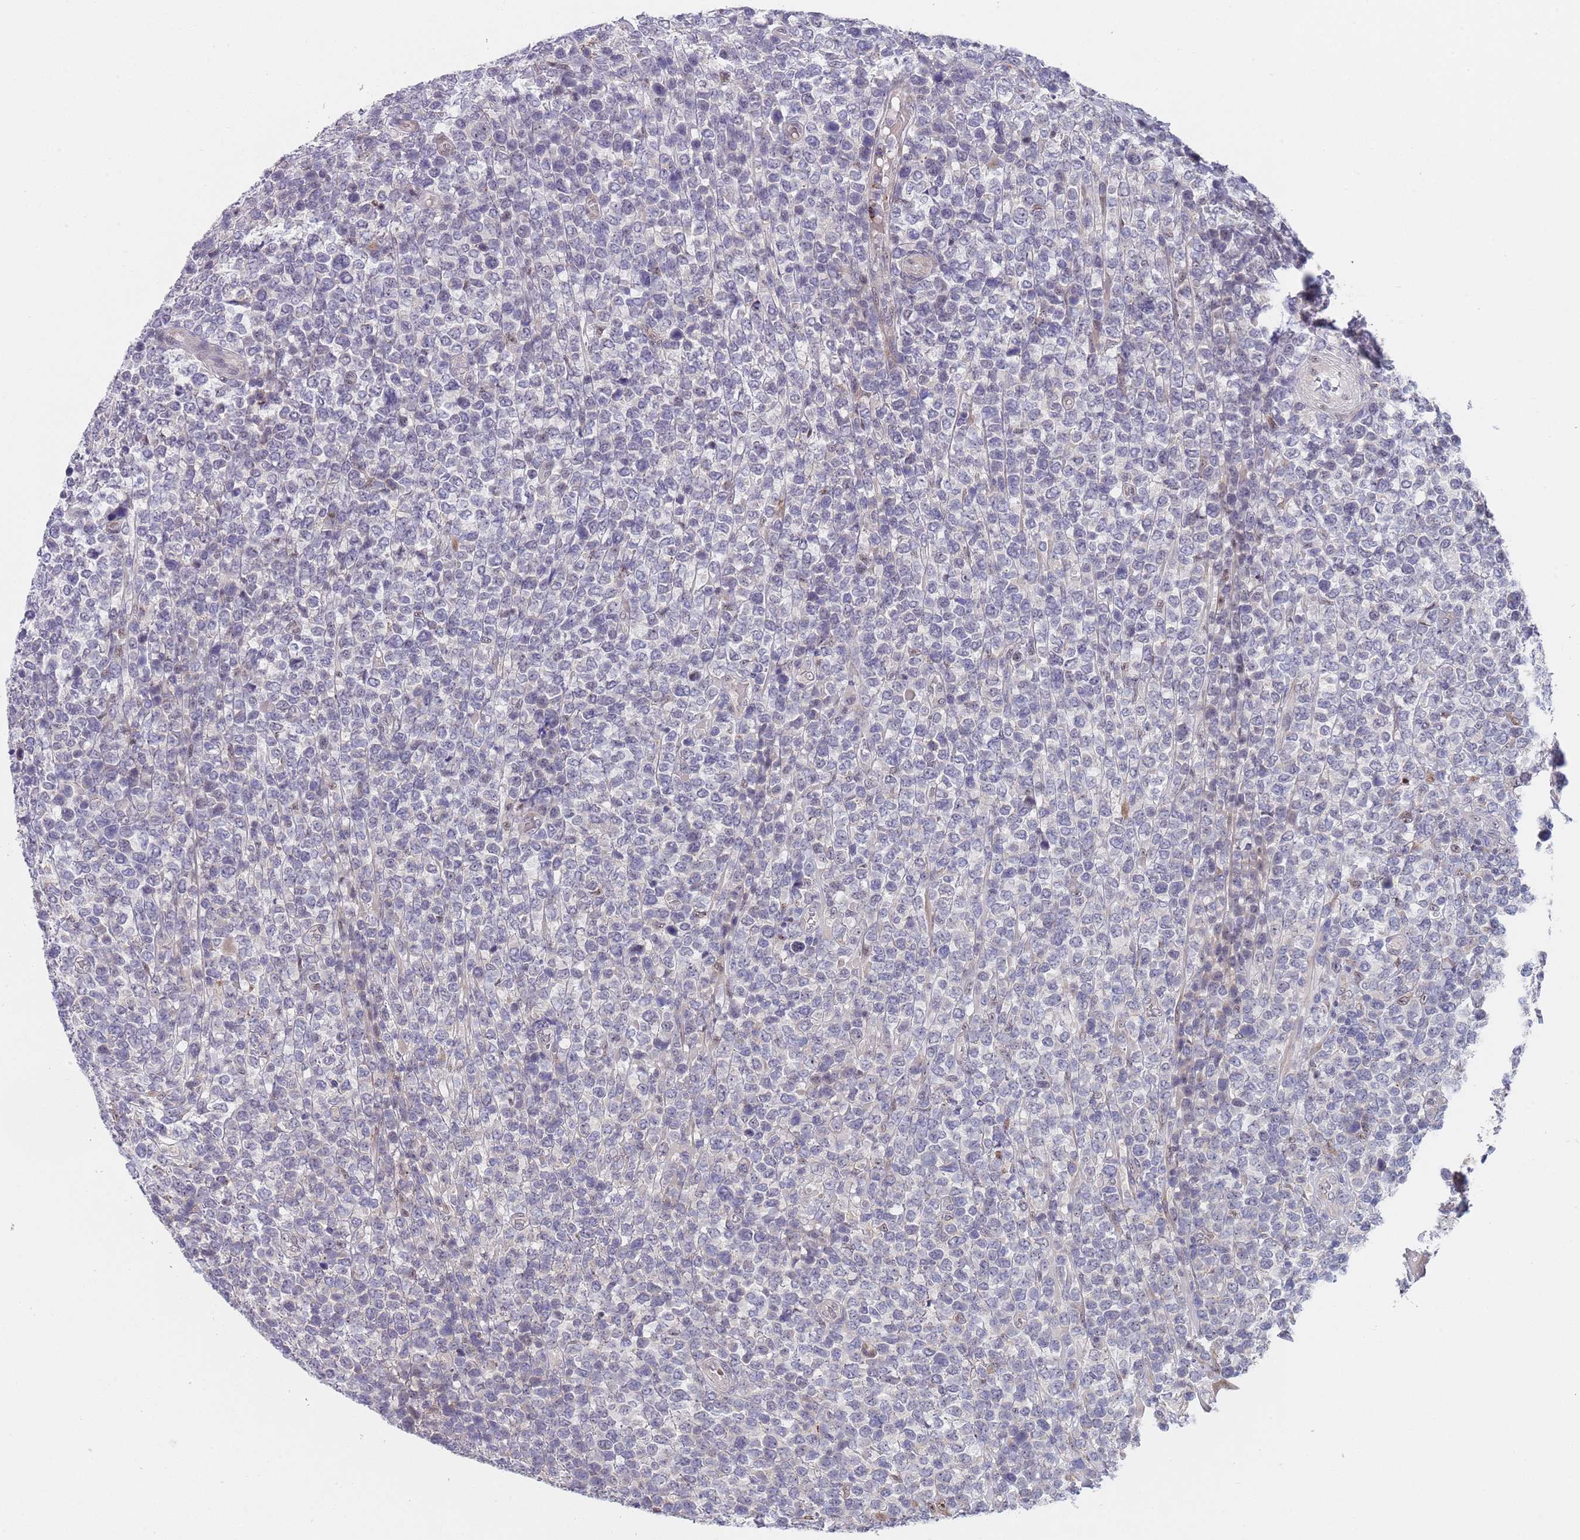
{"staining": {"intensity": "negative", "quantity": "none", "location": "none"}, "tissue": "lymphoma", "cell_type": "Tumor cells", "image_type": "cancer", "snomed": [{"axis": "morphology", "description": "Malignant lymphoma, non-Hodgkin's type, High grade"}, {"axis": "topography", "description": "Soft tissue"}], "caption": "DAB immunohistochemical staining of lymphoma demonstrates no significant positivity in tumor cells. (Brightfield microscopy of DAB immunohistochemistry (IHC) at high magnification).", "gene": "PLCL2", "patient": {"sex": "female", "age": 56}}